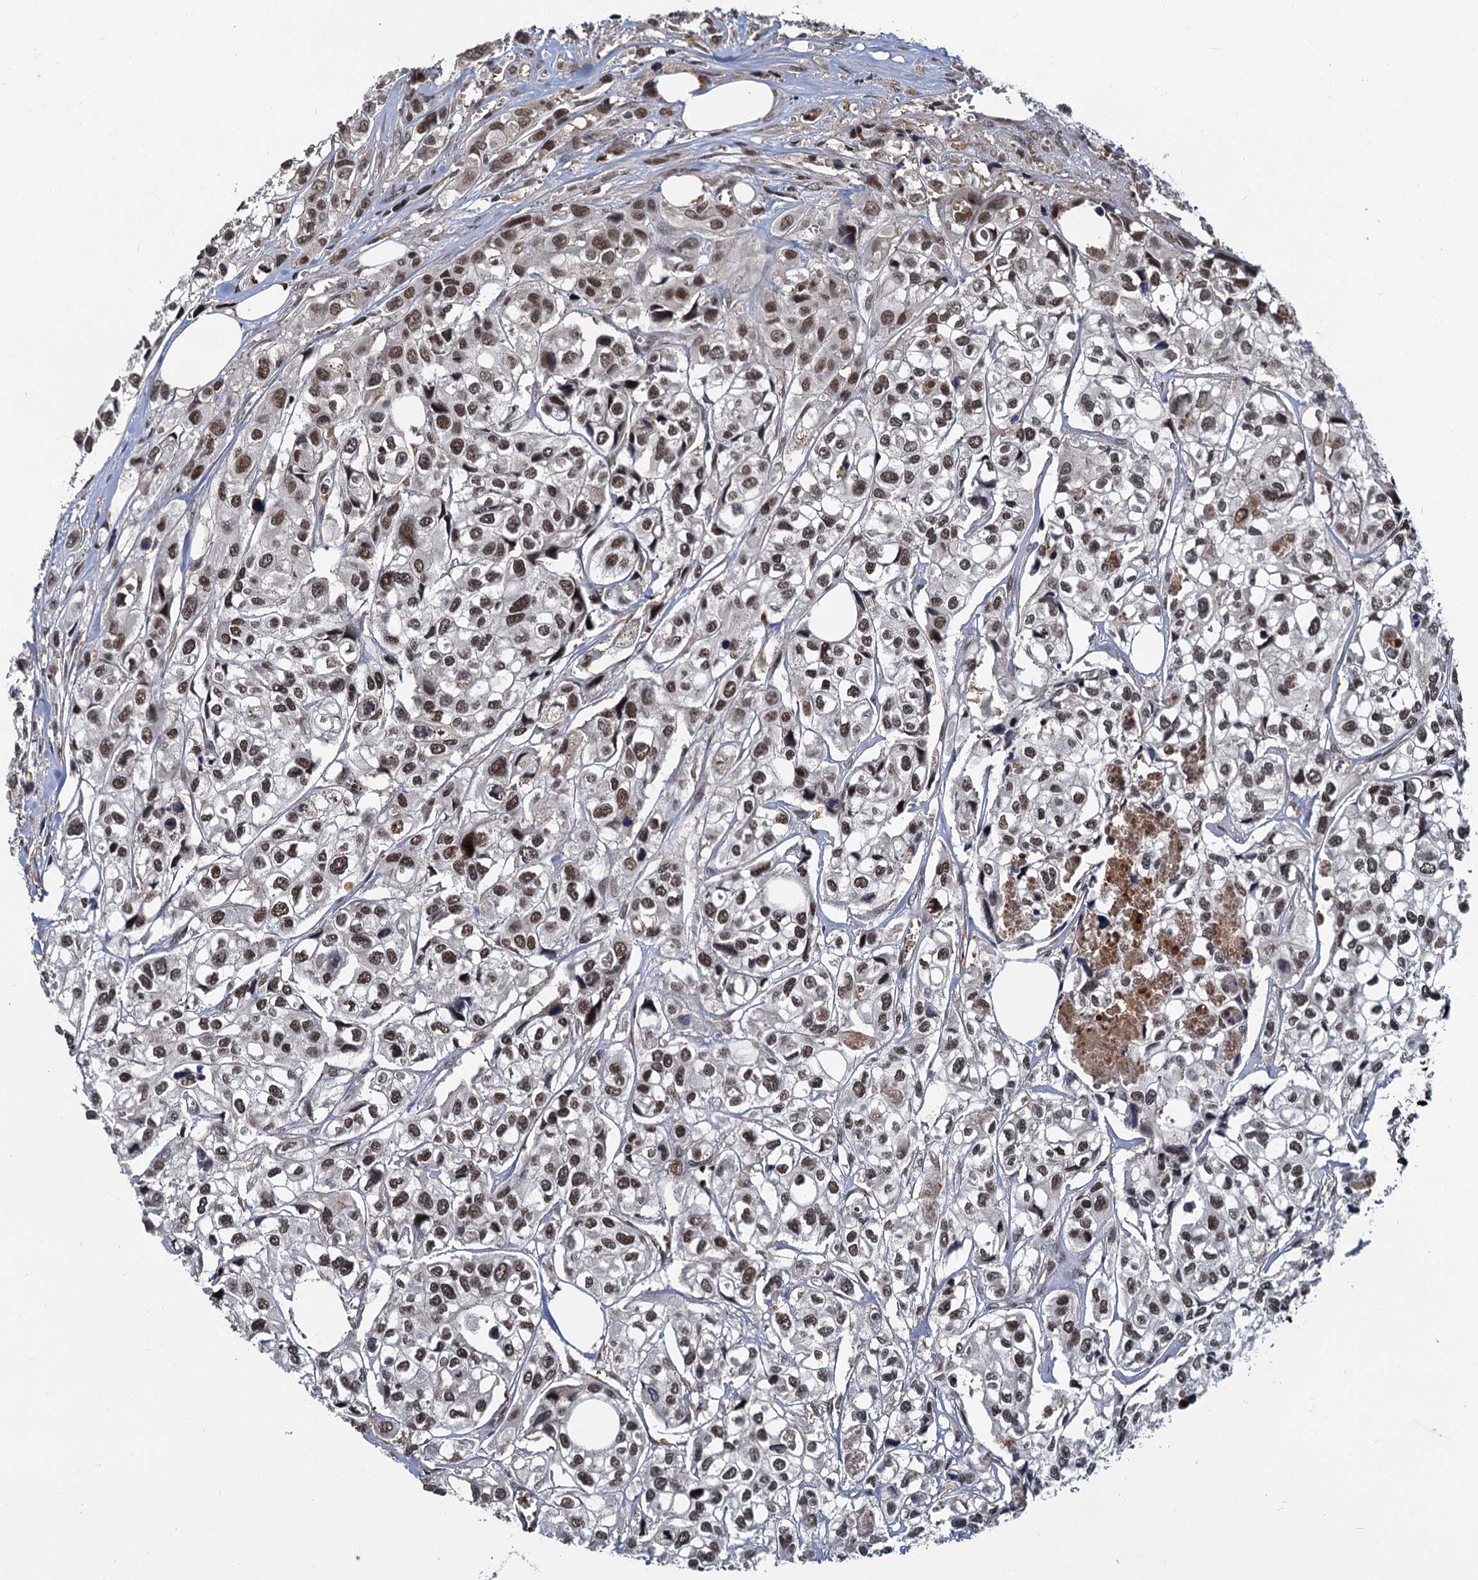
{"staining": {"intensity": "moderate", "quantity": ">75%", "location": "nuclear"}, "tissue": "urothelial cancer", "cell_type": "Tumor cells", "image_type": "cancer", "snomed": [{"axis": "morphology", "description": "Urothelial carcinoma, High grade"}, {"axis": "topography", "description": "Urinary bladder"}], "caption": "DAB immunohistochemical staining of urothelial cancer demonstrates moderate nuclear protein staining in approximately >75% of tumor cells.", "gene": "FANCI", "patient": {"sex": "male", "age": 67}}